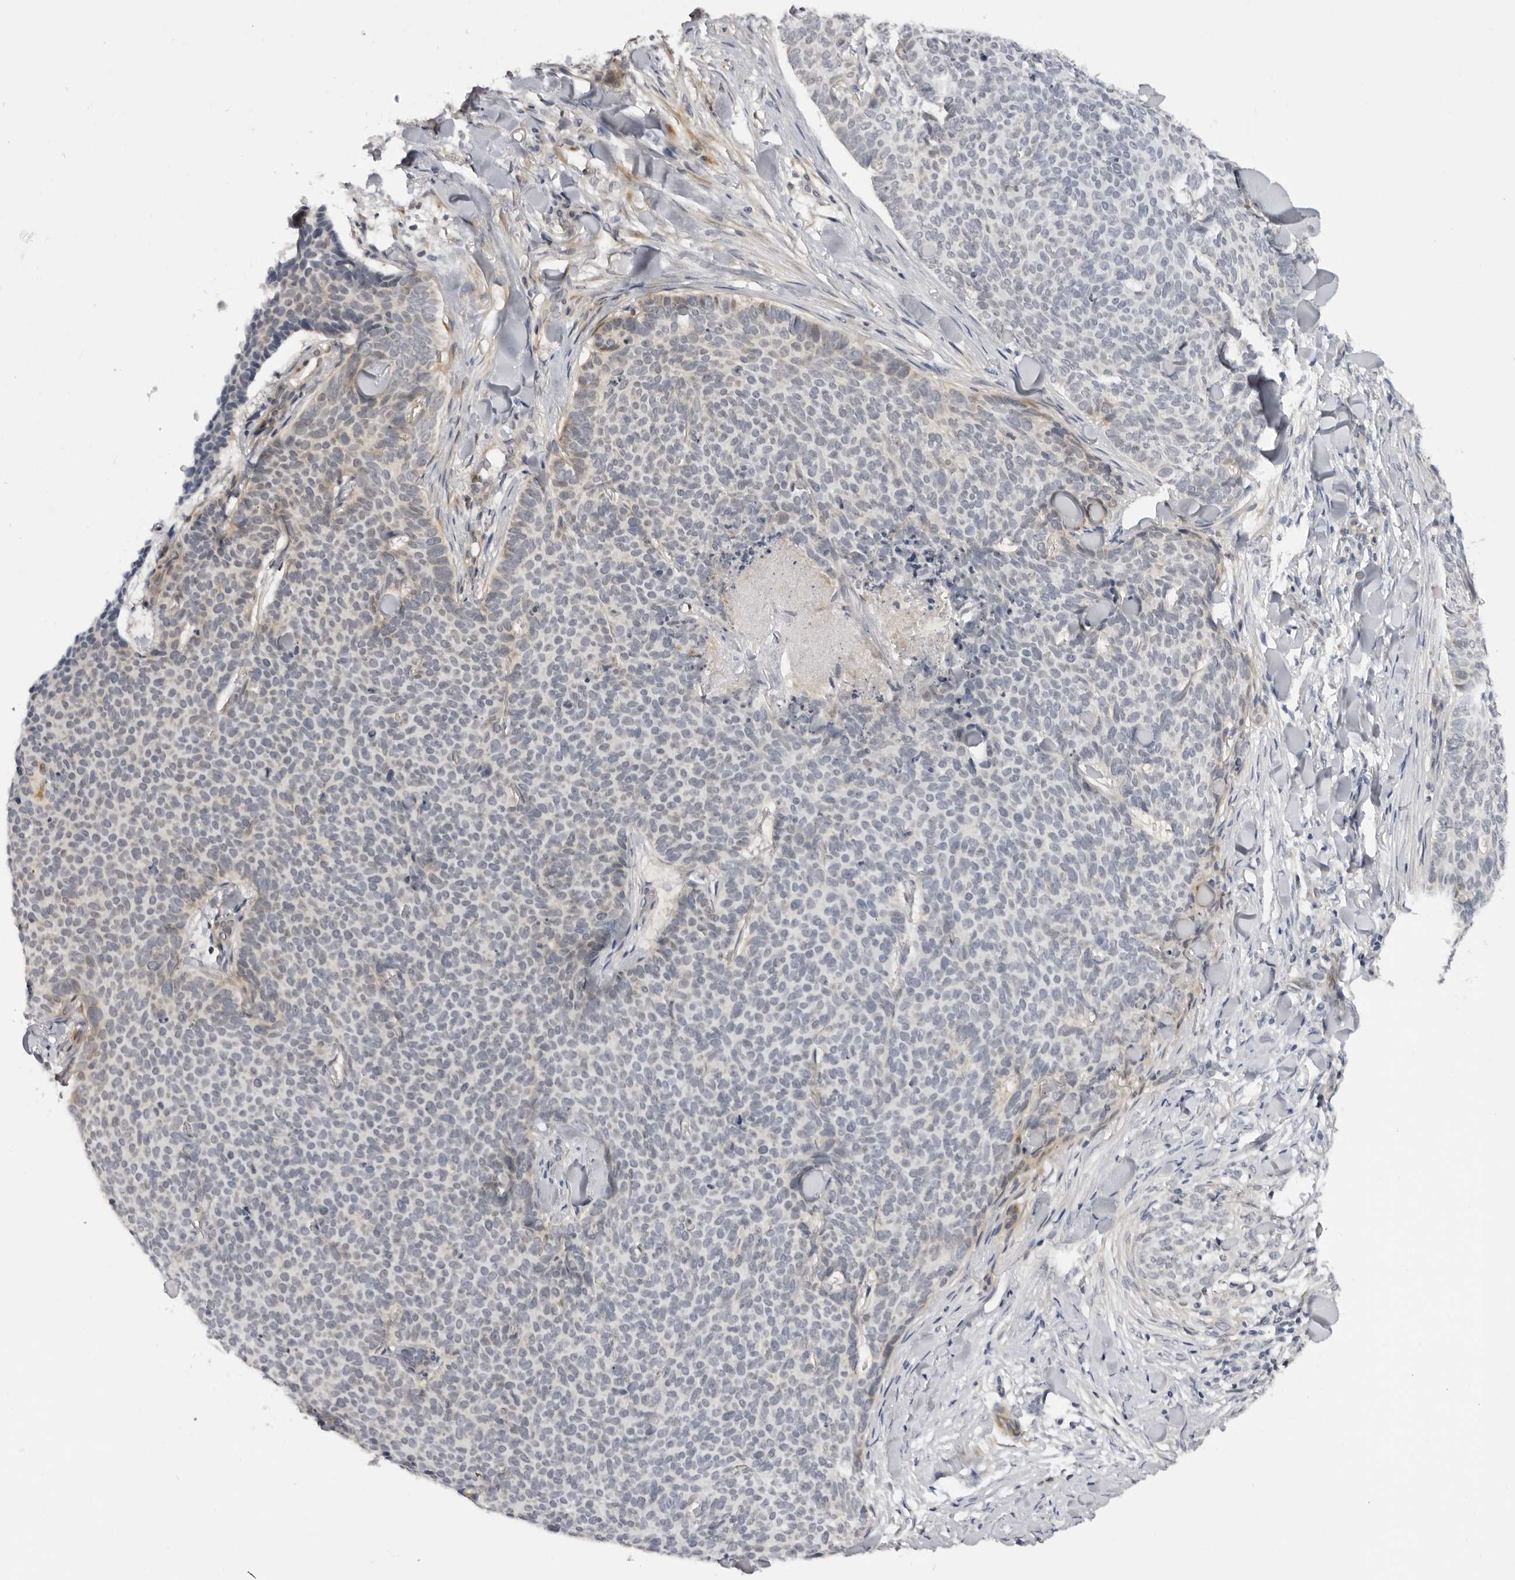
{"staining": {"intensity": "negative", "quantity": "none", "location": "none"}, "tissue": "skin cancer", "cell_type": "Tumor cells", "image_type": "cancer", "snomed": [{"axis": "morphology", "description": "Normal tissue, NOS"}, {"axis": "morphology", "description": "Basal cell carcinoma"}, {"axis": "topography", "description": "Skin"}], "caption": "Tumor cells show no significant protein staining in skin cancer (basal cell carcinoma).", "gene": "SUGCT", "patient": {"sex": "male", "age": 50}}